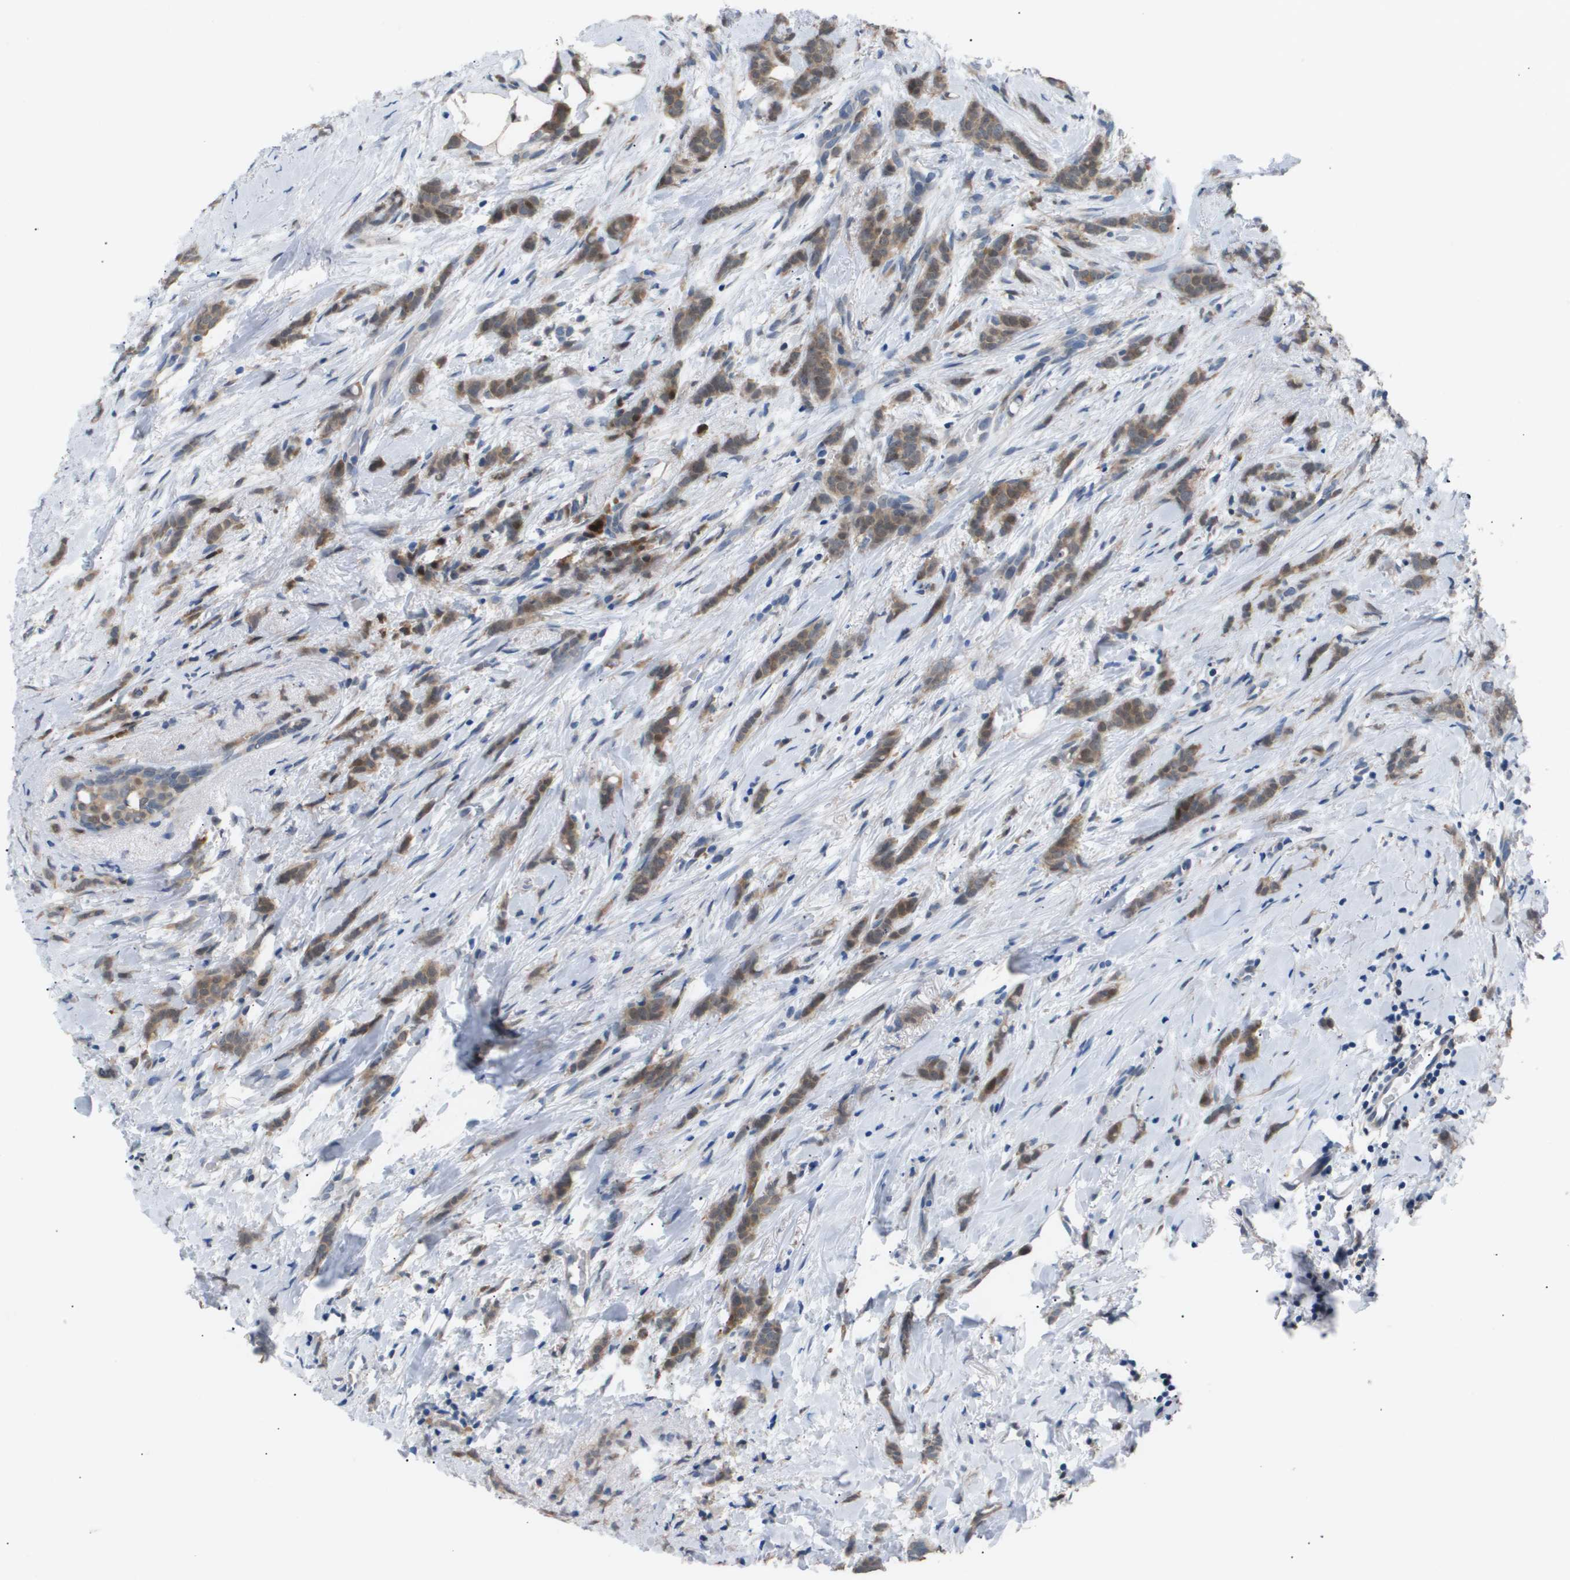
{"staining": {"intensity": "moderate", "quantity": ">75%", "location": "cytoplasmic/membranous,nuclear"}, "tissue": "breast cancer", "cell_type": "Tumor cells", "image_type": "cancer", "snomed": [{"axis": "morphology", "description": "Lobular carcinoma, in situ"}, {"axis": "morphology", "description": "Lobular carcinoma"}, {"axis": "topography", "description": "Breast"}], "caption": "This micrograph displays IHC staining of human lobular carcinoma (breast), with medium moderate cytoplasmic/membranous and nuclear positivity in about >75% of tumor cells.", "gene": "AKR1A1", "patient": {"sex": "female", "age": 41}}